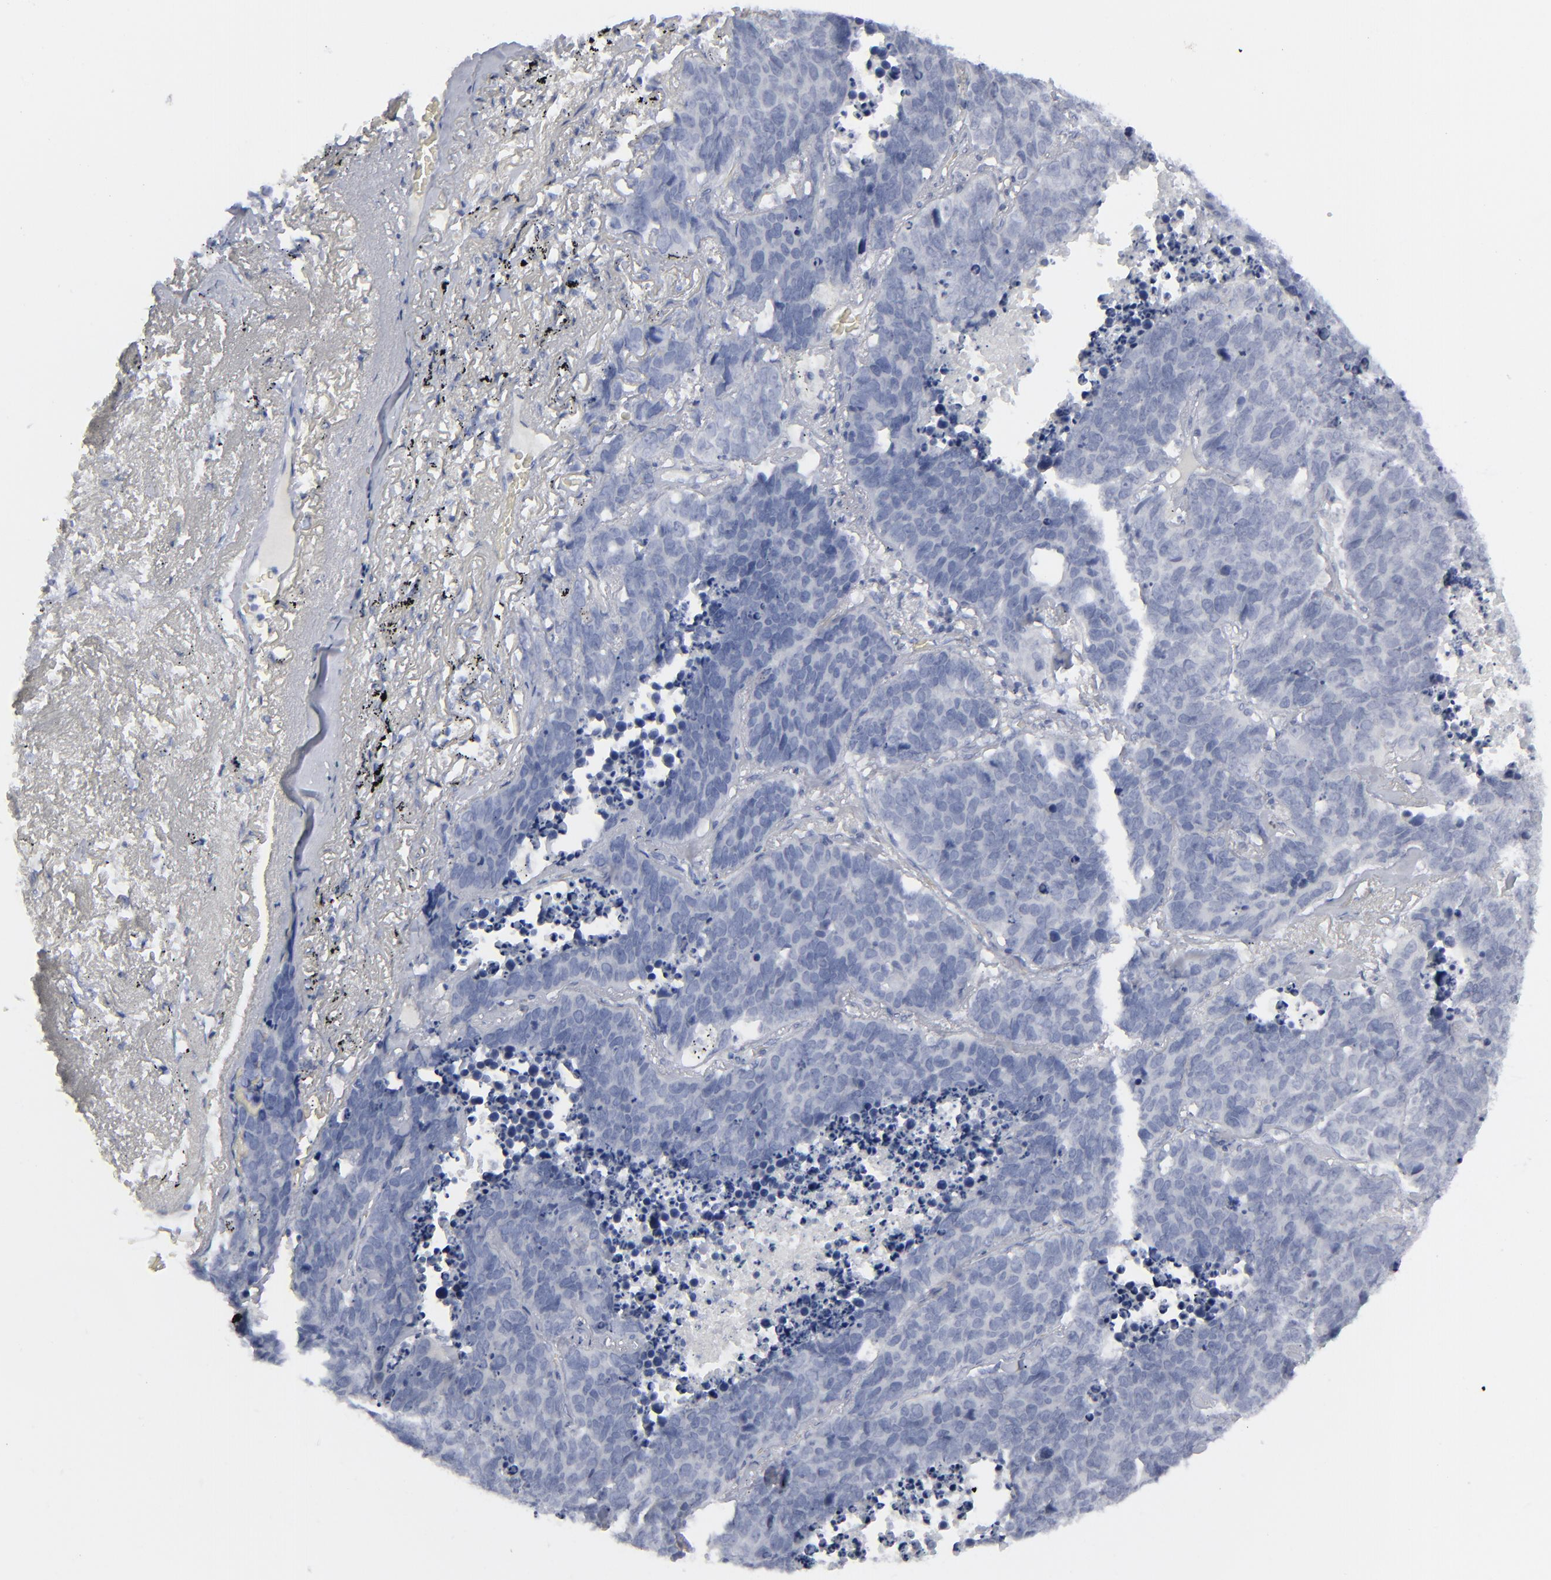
{"staining": {"intensity": "negative", "quantity": "none", "location": "none"}, "tissue": "lung cancer", "cell_type": "Tumor cells", "image_type": "cancer", "snomed": [{"axis": "morphology", "description": "Carcinoid, malignant, NOS"}, {"axis": "topography", "description": "Lung"}], "caption": "High magnification brightfield microscopy of lung cancer stained with DAB (brown) and counterstained with hematoxylin (blue): tumor cells show no significant positivity.", "gene": "MSLN", "patient": {"sex": "male", "age": 60}}